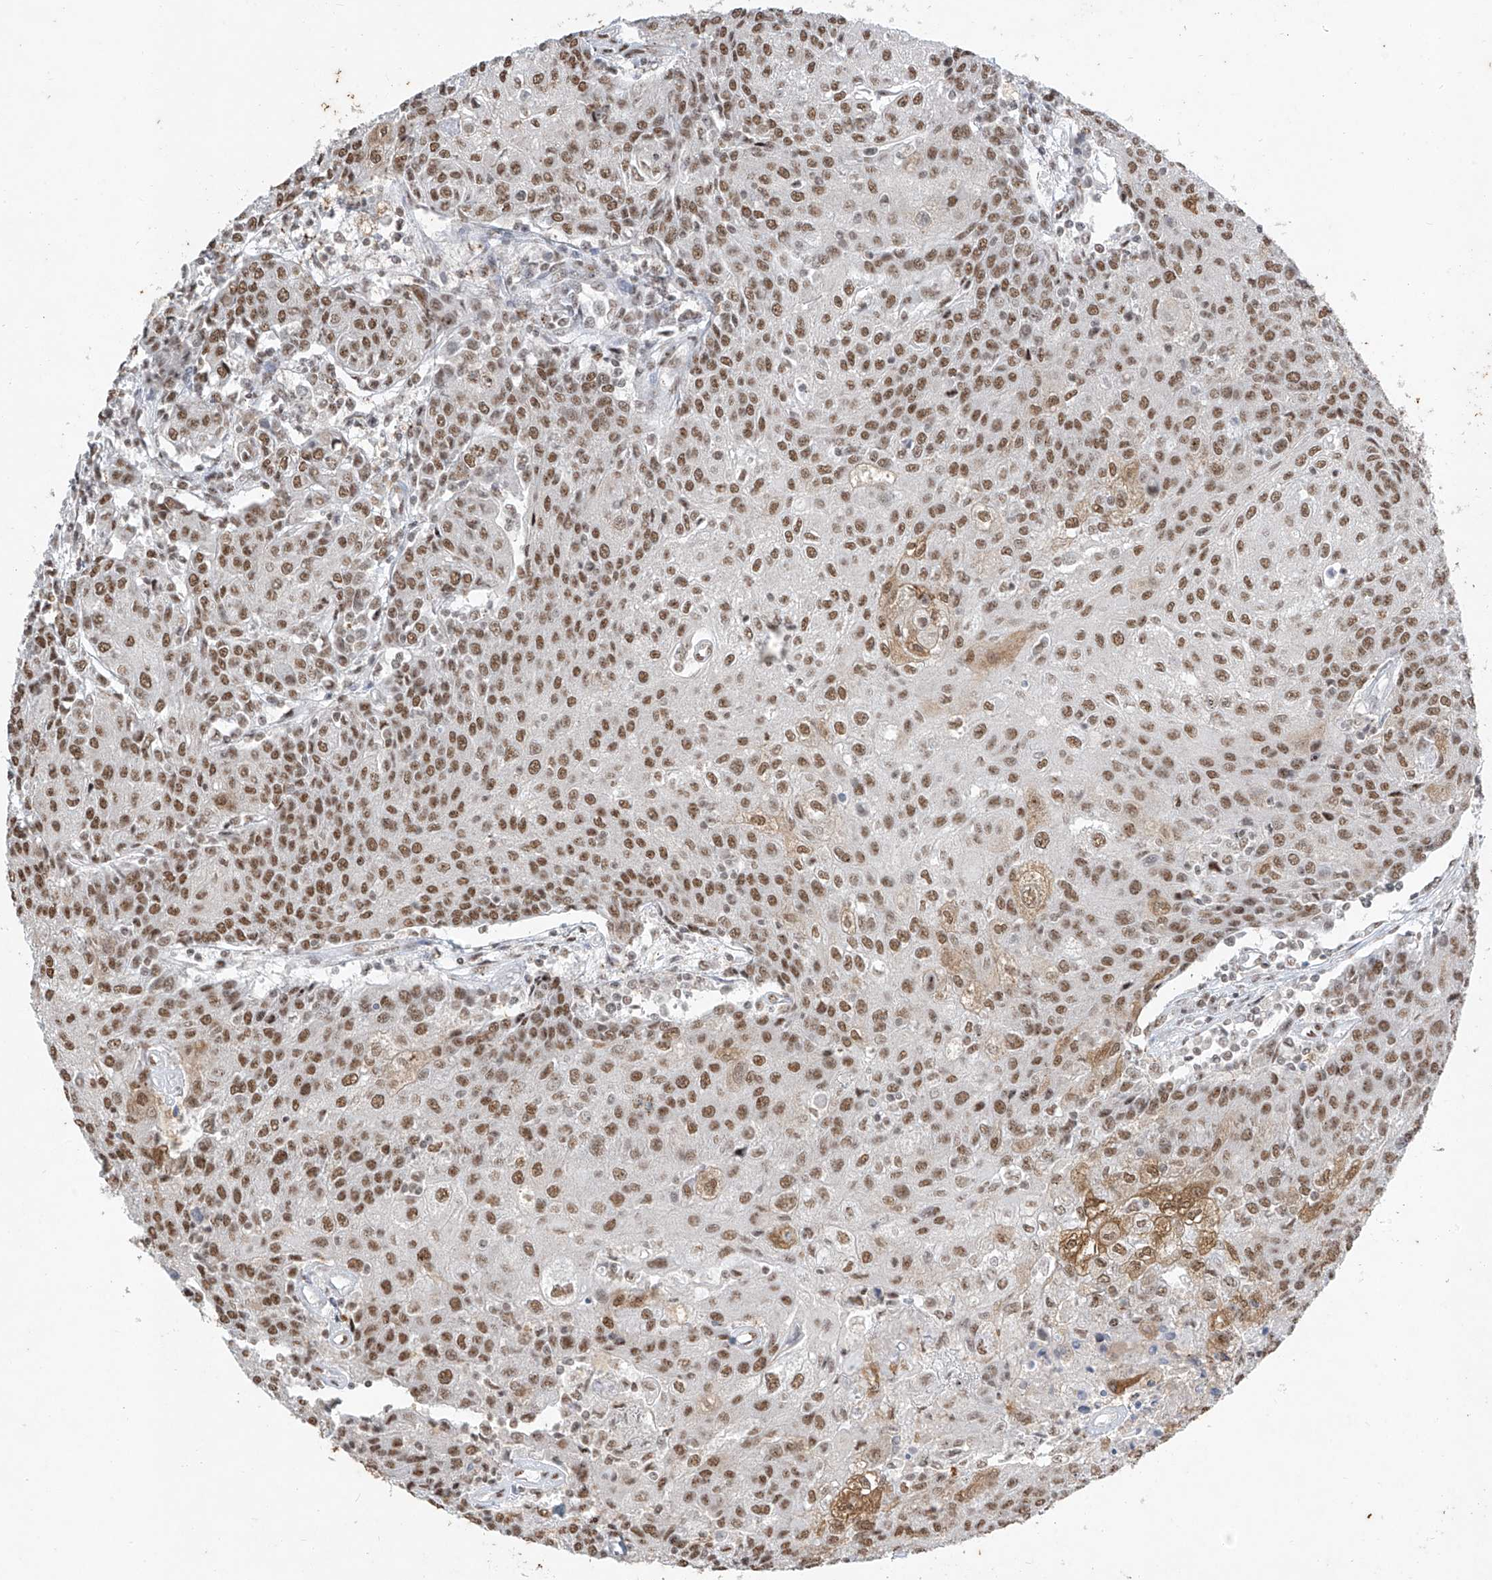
{"staining": {"intensity": "moderate", "quantity": ">75%", "location": "nuclear"}, "tissue": "urothelial cancer", "cell_type": "Tumor cells", "image_type": "cancer", "snomed": [{"axis": "morphology", "description": "Urothelial carcinoma, High grade"}, {"axis": "topography", "description": "Urinary bladder"}], "caption": "IHC of human urothelial cancer demonstrates medium levels of moderate nuclear staining in about >75% of tumor cells. (IHC, brightfield microscopy, high magnification).", "gene": "TFEC", "patient": {"sex": "female", "age": 85}}